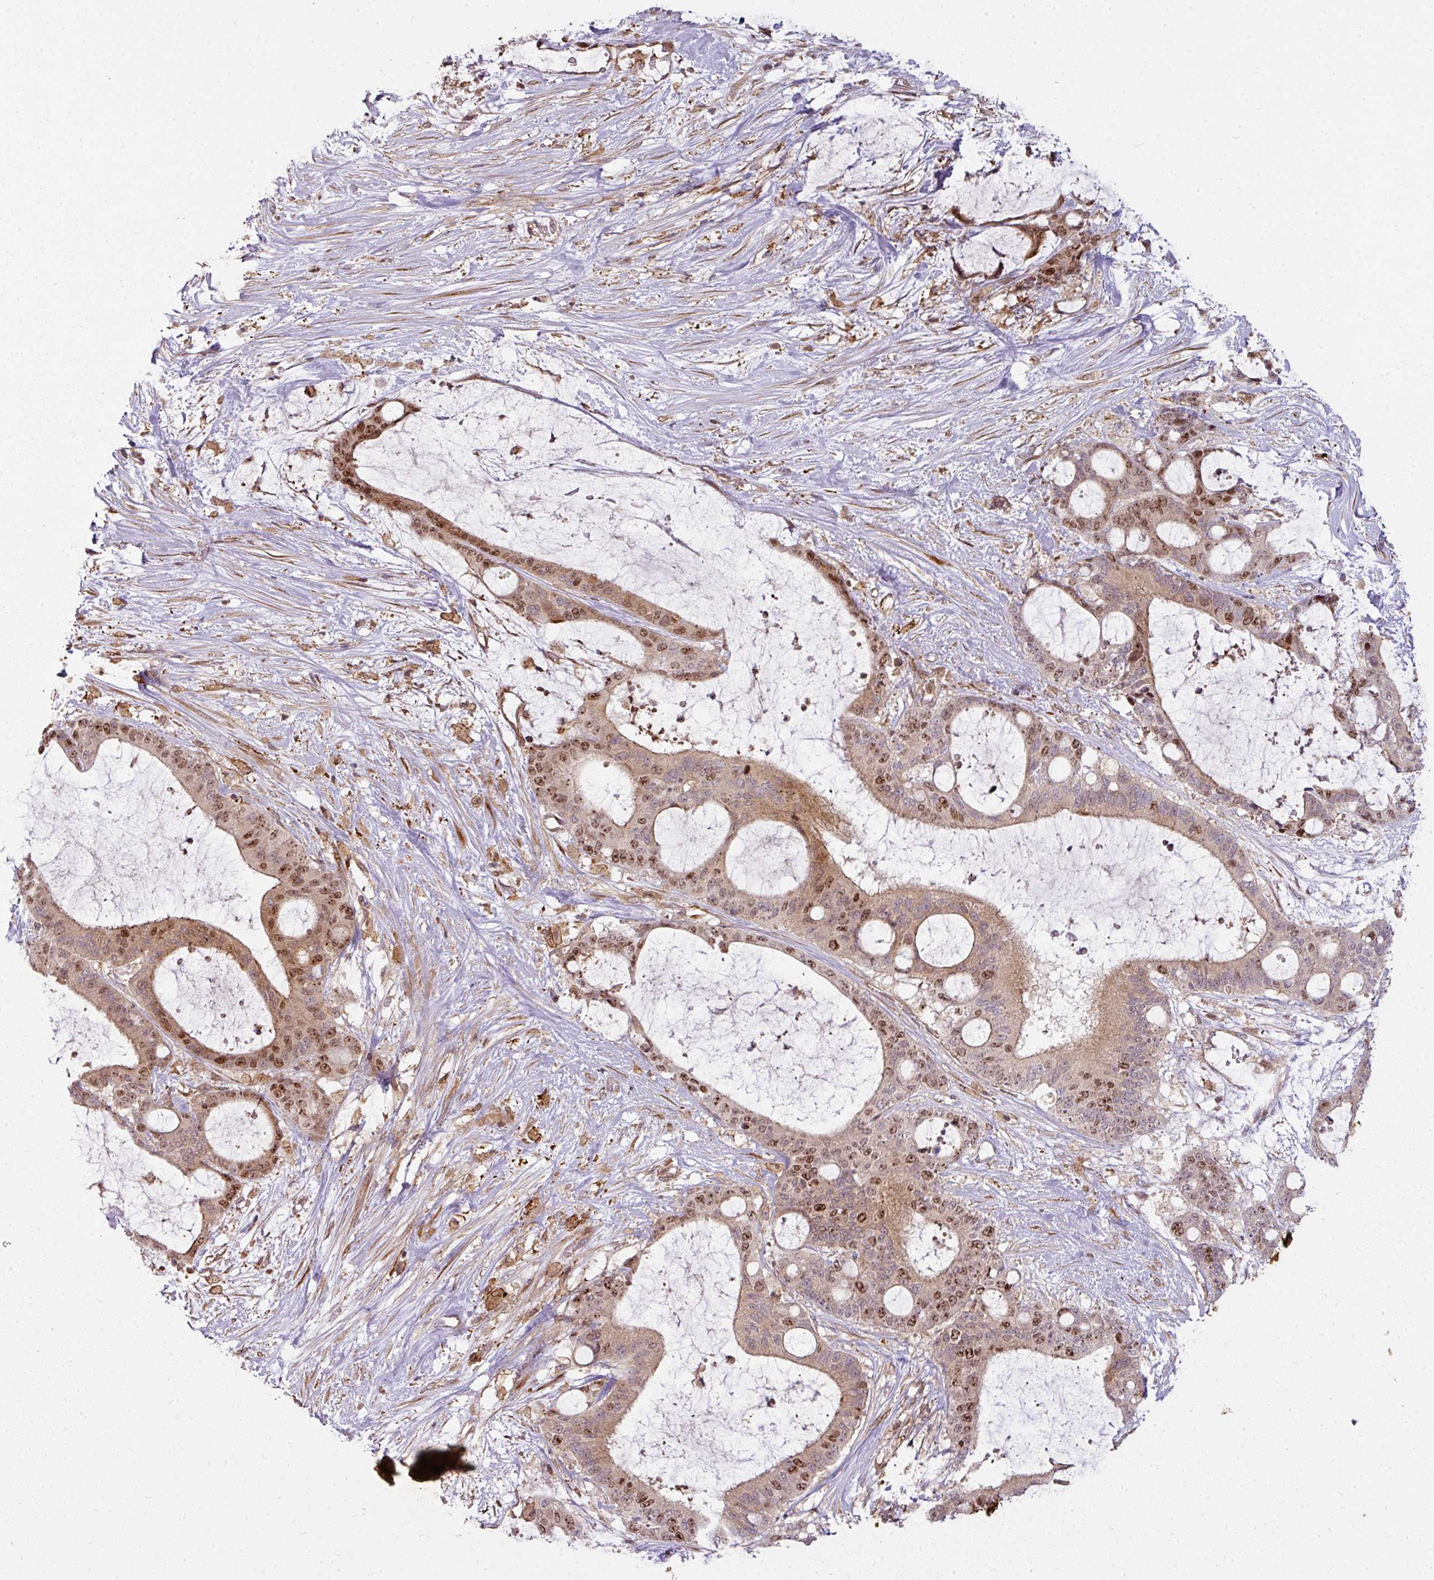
{"staining": {"intensity": "moderate", "quantity": ">75%", "location": "cytoplasmic/membranous,nuclear"}, "tissue": "liver cancer", "cell_type": "Tumor cells", "image_type": "cancer", "snomed": [{"axis": "morphology", "description": "Normal tissue, NOS"}, {"axis": "morphology", "description": "Cholangiocarcinoma"}, {"axis": "topography", "description": "Liver"}, {"axis": "topography", "description": "Peripheral nerve tissue"}], "caption": "Human cholangiocarcinoma (liver) stained with a protein marker demonstrates moderate staining in tumor cells.", "gene": "ATAT1", "patient": {"sex": "female", "age": 73}}